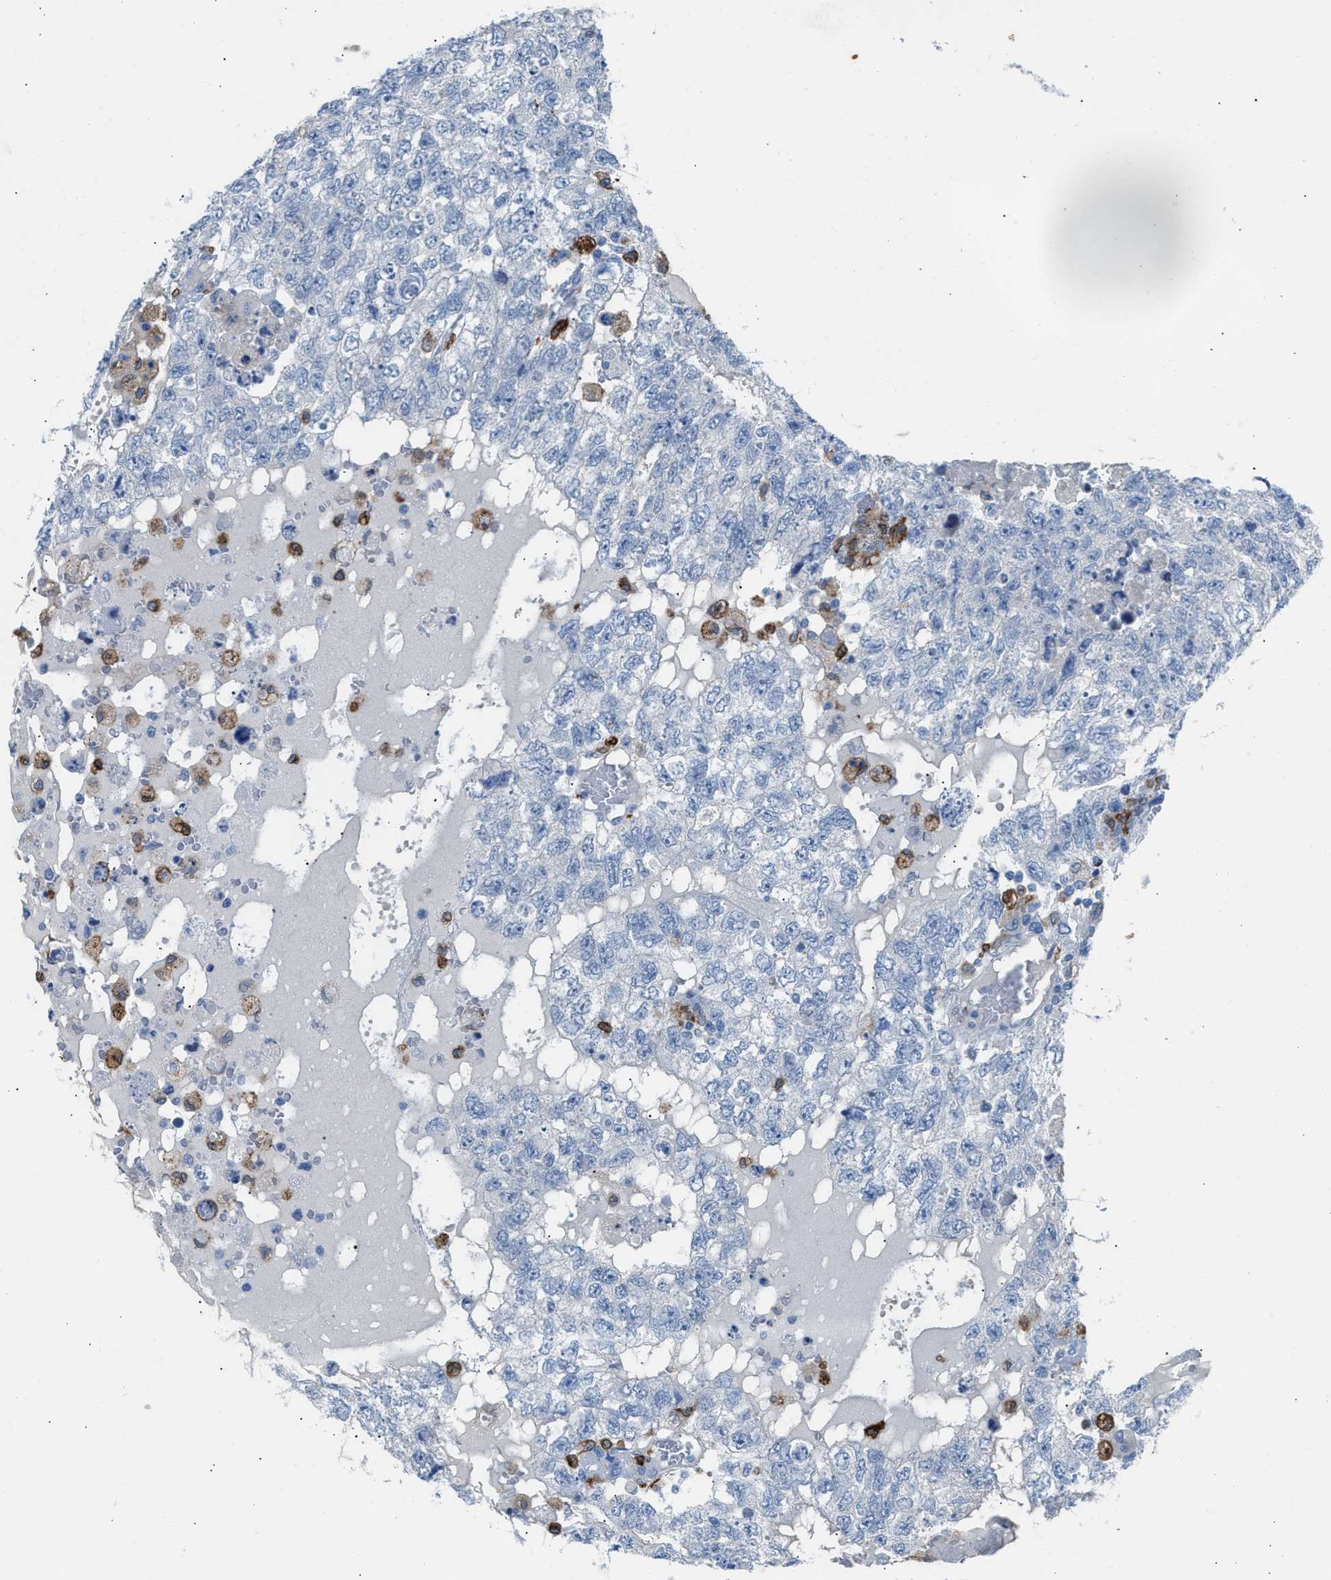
{"staining": {"intensity": "negative", "quantity": "none", "location": "none"}, "tissue": "testis cancer", "cell_type": "Tumor cells", "image_type": "cancer", "snomed": [{"axis": "morphology", "description": "Carcinoma, Embryonal, NOS"}, {"axis": "topography", "description": "Testis"}], "caption": "There is no significant positivity in tumor cells of embryonal carcinoma (testis).", "gene": "CLEC10A", "patient": {"sex": "male", "age": 36}}